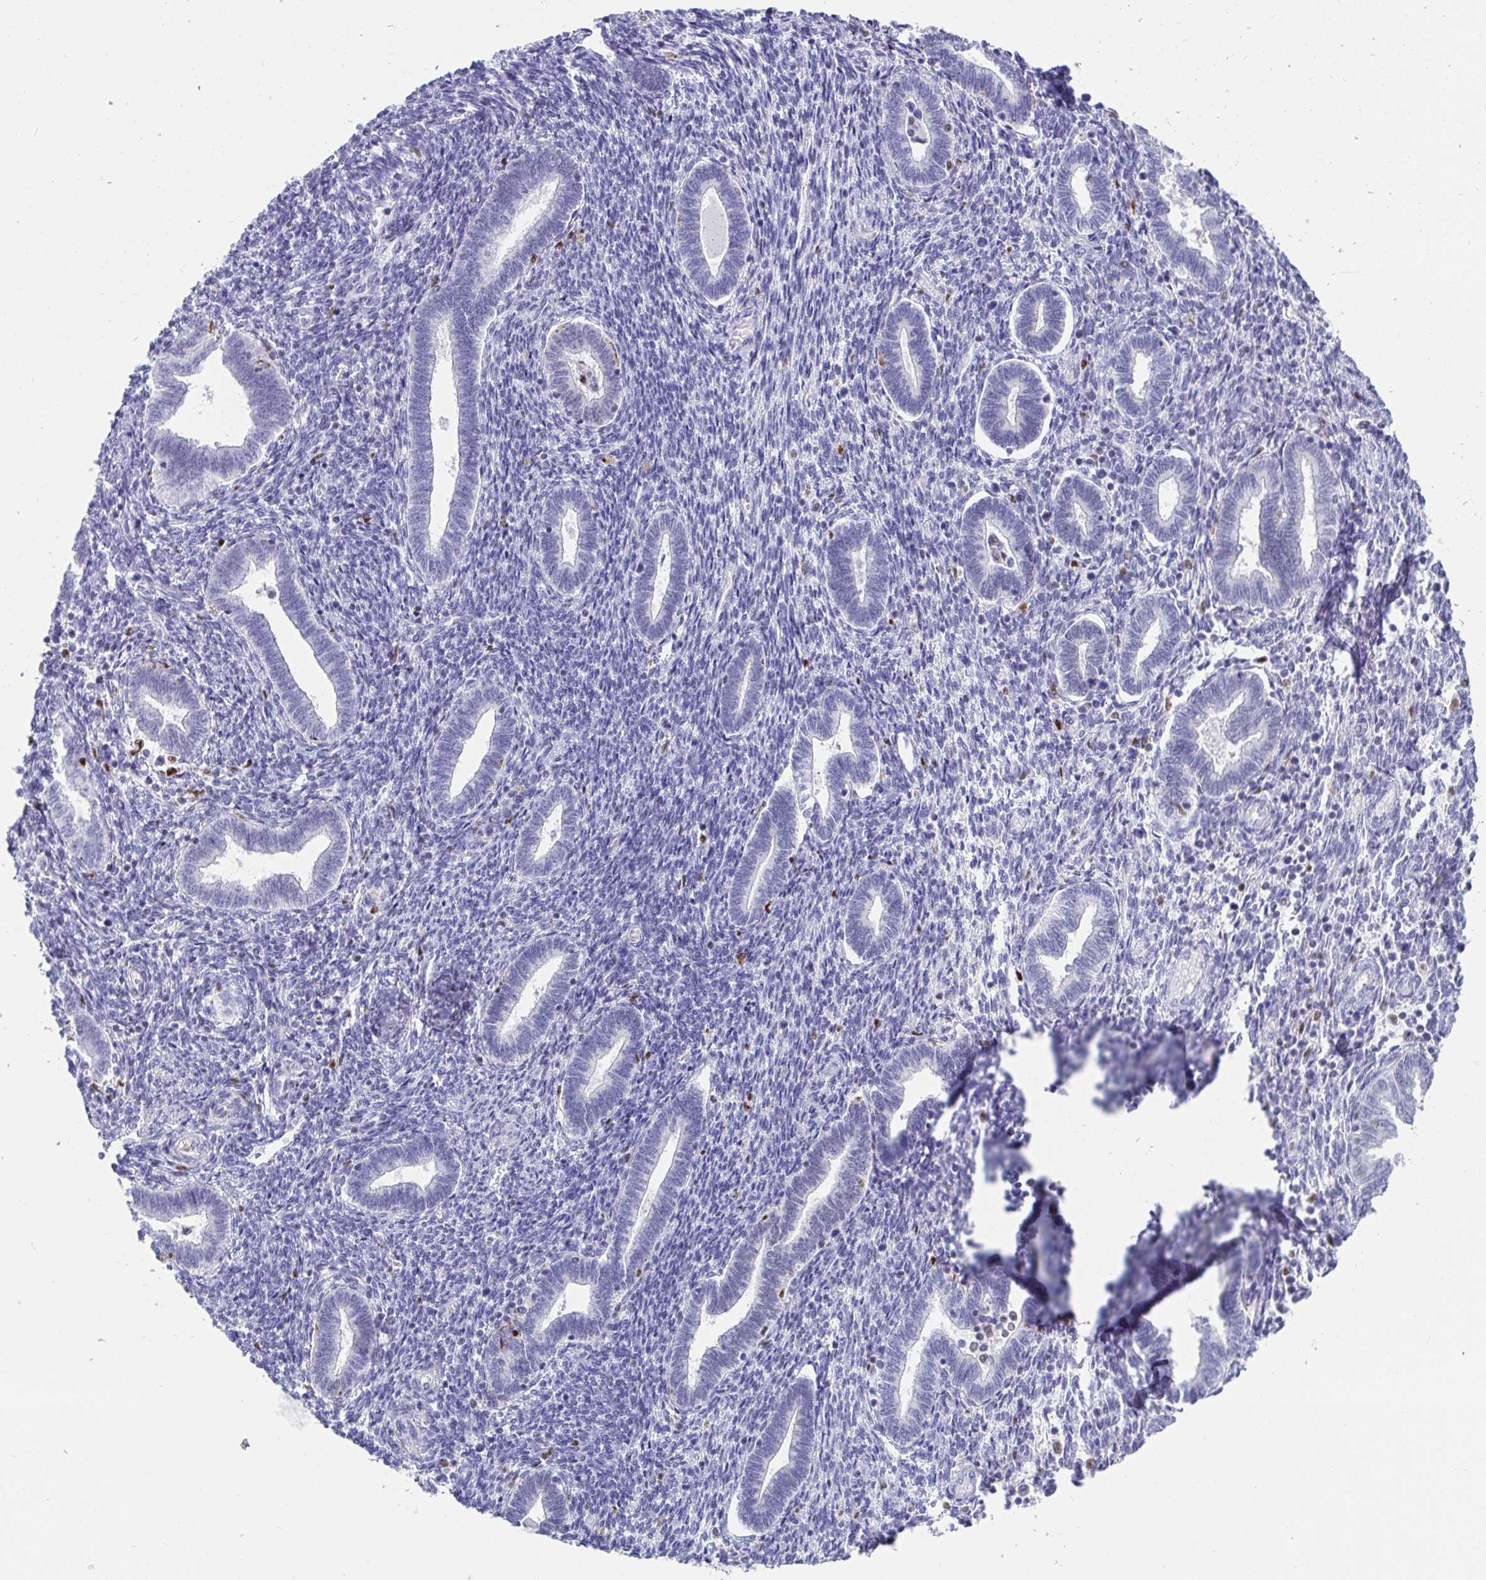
{"staining": {"intensity": "negative", "quantity": "none", "location": "none"}, "tissue": "endometrium", "cell_type": "Cells in endometrial stroma", "image_type": "normal", "snomed": [{"axis": "morphology", "description": "Normal tissue, NOS"}, {"axis": "topography", "description": "Endometrium"}], "caption": "Immunohistochemical staining of benign endometrium demonstrates no significant expression in cells in endometrial stroma.", "gene": "ZNF586", "patient": {"sex": "female", "age": 42}}